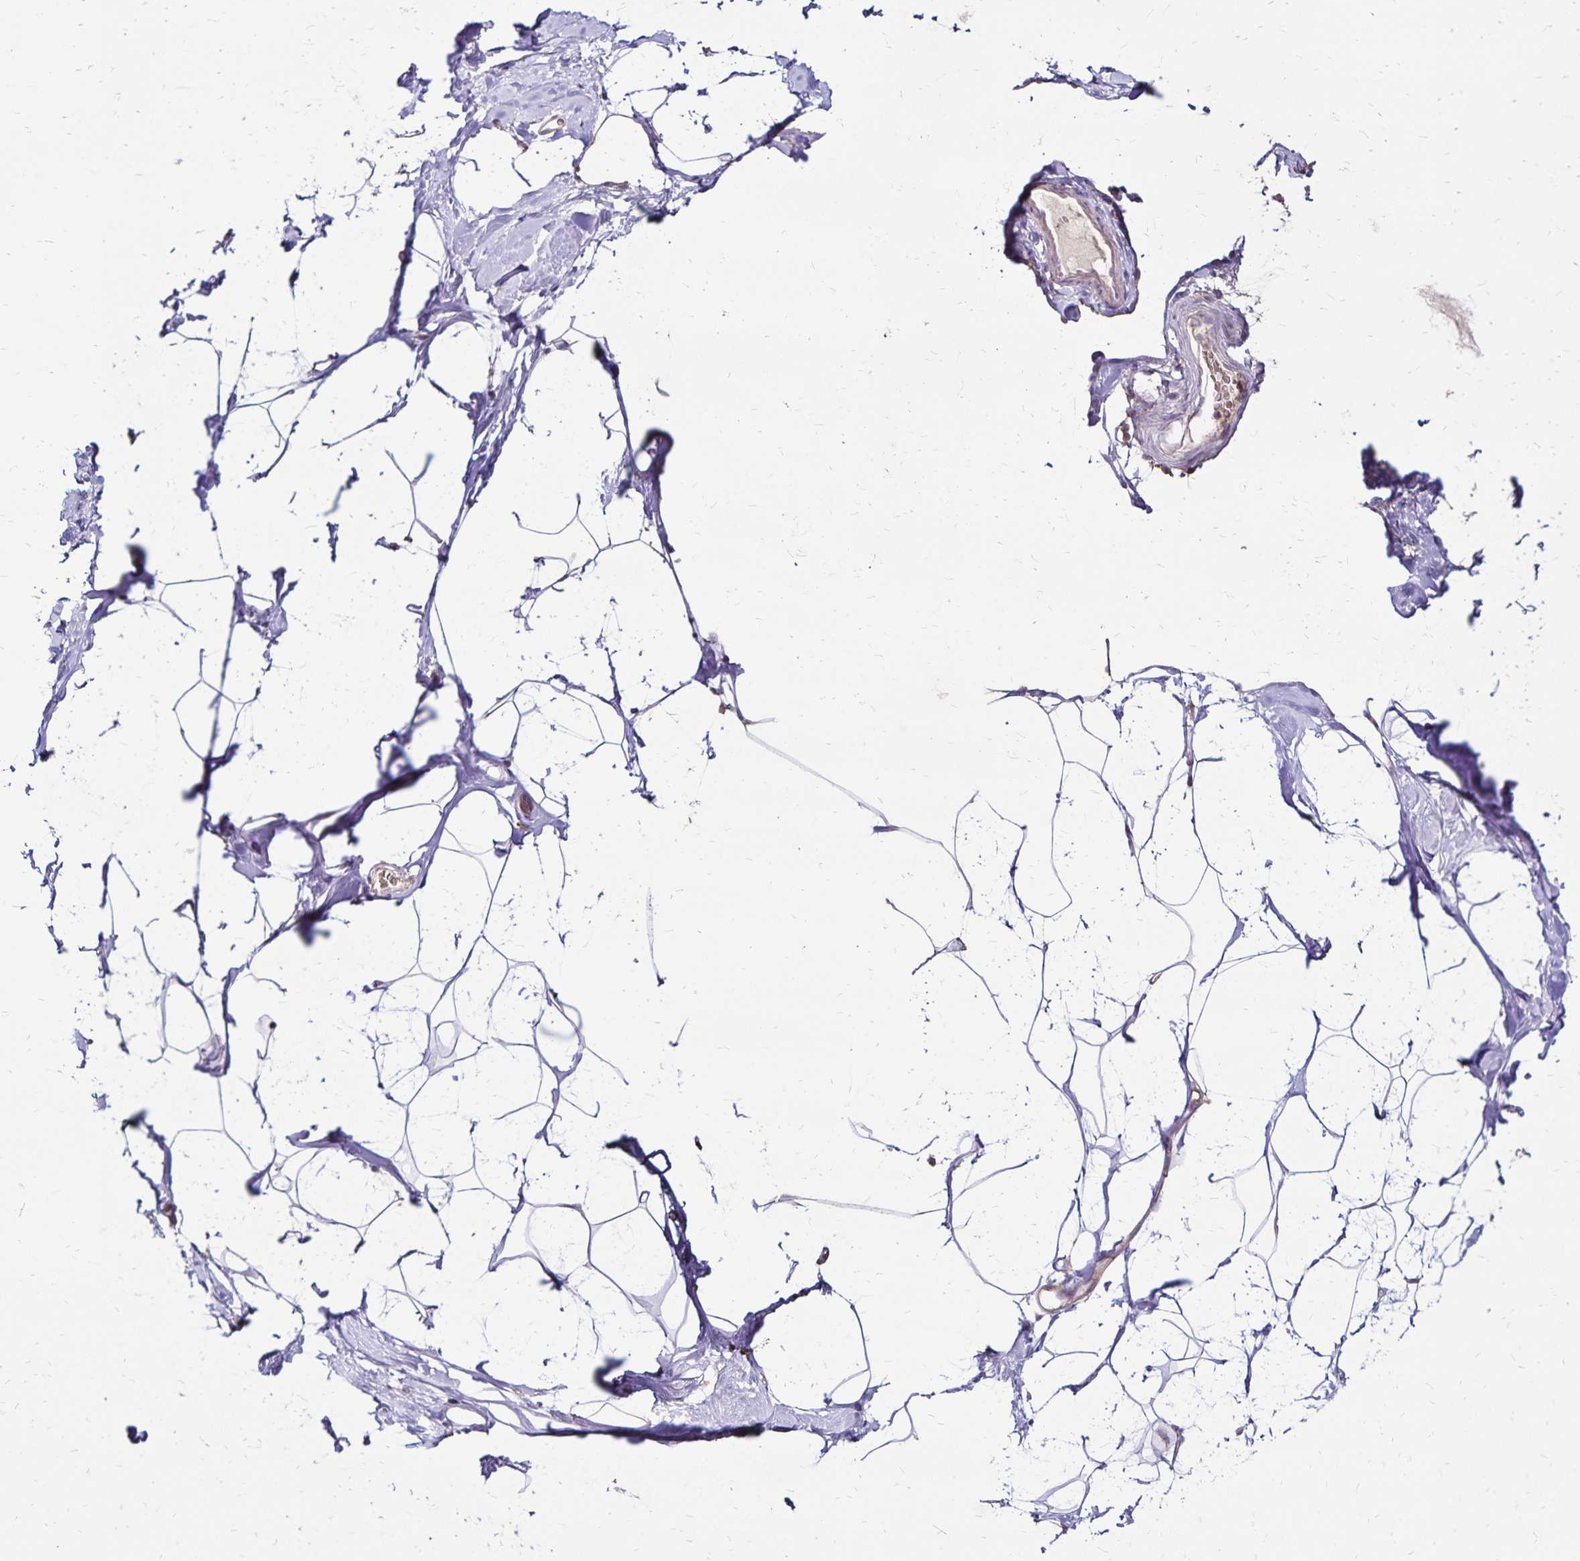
{"staining": {"intensity": "negative", "quantity": "none", "location": "none"}, "tissue": "breast", "cell_type": "Adipocytes", "image_type": "normal", "snomed": [{"axis": "morphology", "description": "Normal tissue, NOS"}, {"axis": "topography", "description": "Breast"}], "caption": "Immunohistochemistry histopathology image of unremarkable human breast stained for a protein (brown), which displays no positivity in adipocytes.", "gene": "EMC10", "patient": {"sex": "female", "age": 32}}